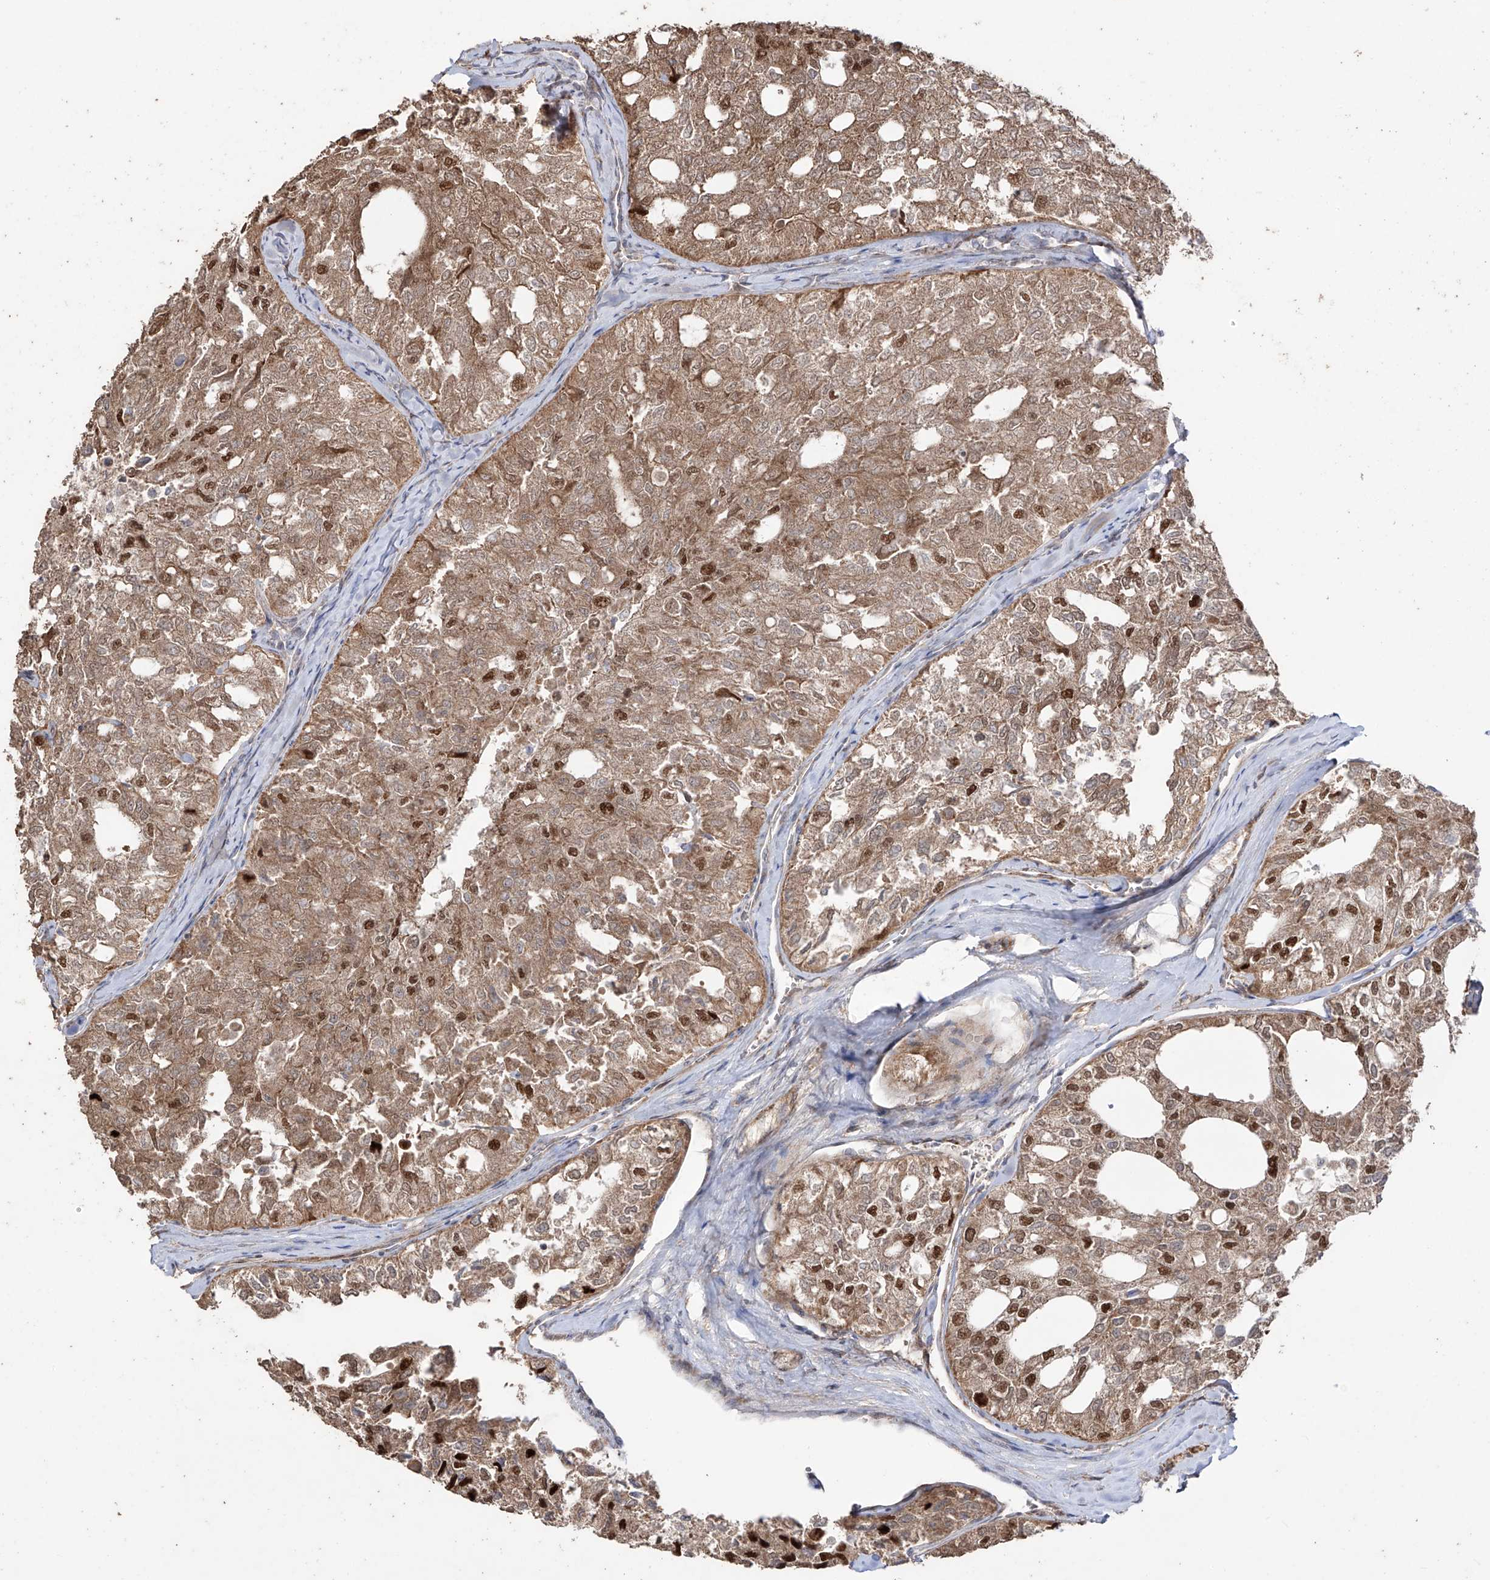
{"staining": {"intensity": "moderate", "quantity": ">75%", "location": "cytoplasmic/membranous,nuclear"}, "tissue": "thyroid cancer", "cell_type": "Tumor cells", "image_type": "cancer", "snomed": [{"axis": "morphology", "description": "Follicular adenoma carcinoma, NOS"}, {"axis": "topography", "description": "Thyroid gland"}], "caption": "DAB (3,3'-diaminobenzidine) immunohistochemical staining of follicular adenoma carcinoma (thyroid) displays moderate cytoplasmic/membranous and nuclear protein expression in approximately >75% of tumor cells.", "gene": "YKT6", "patient": {"sex": "male", "age": 75}}